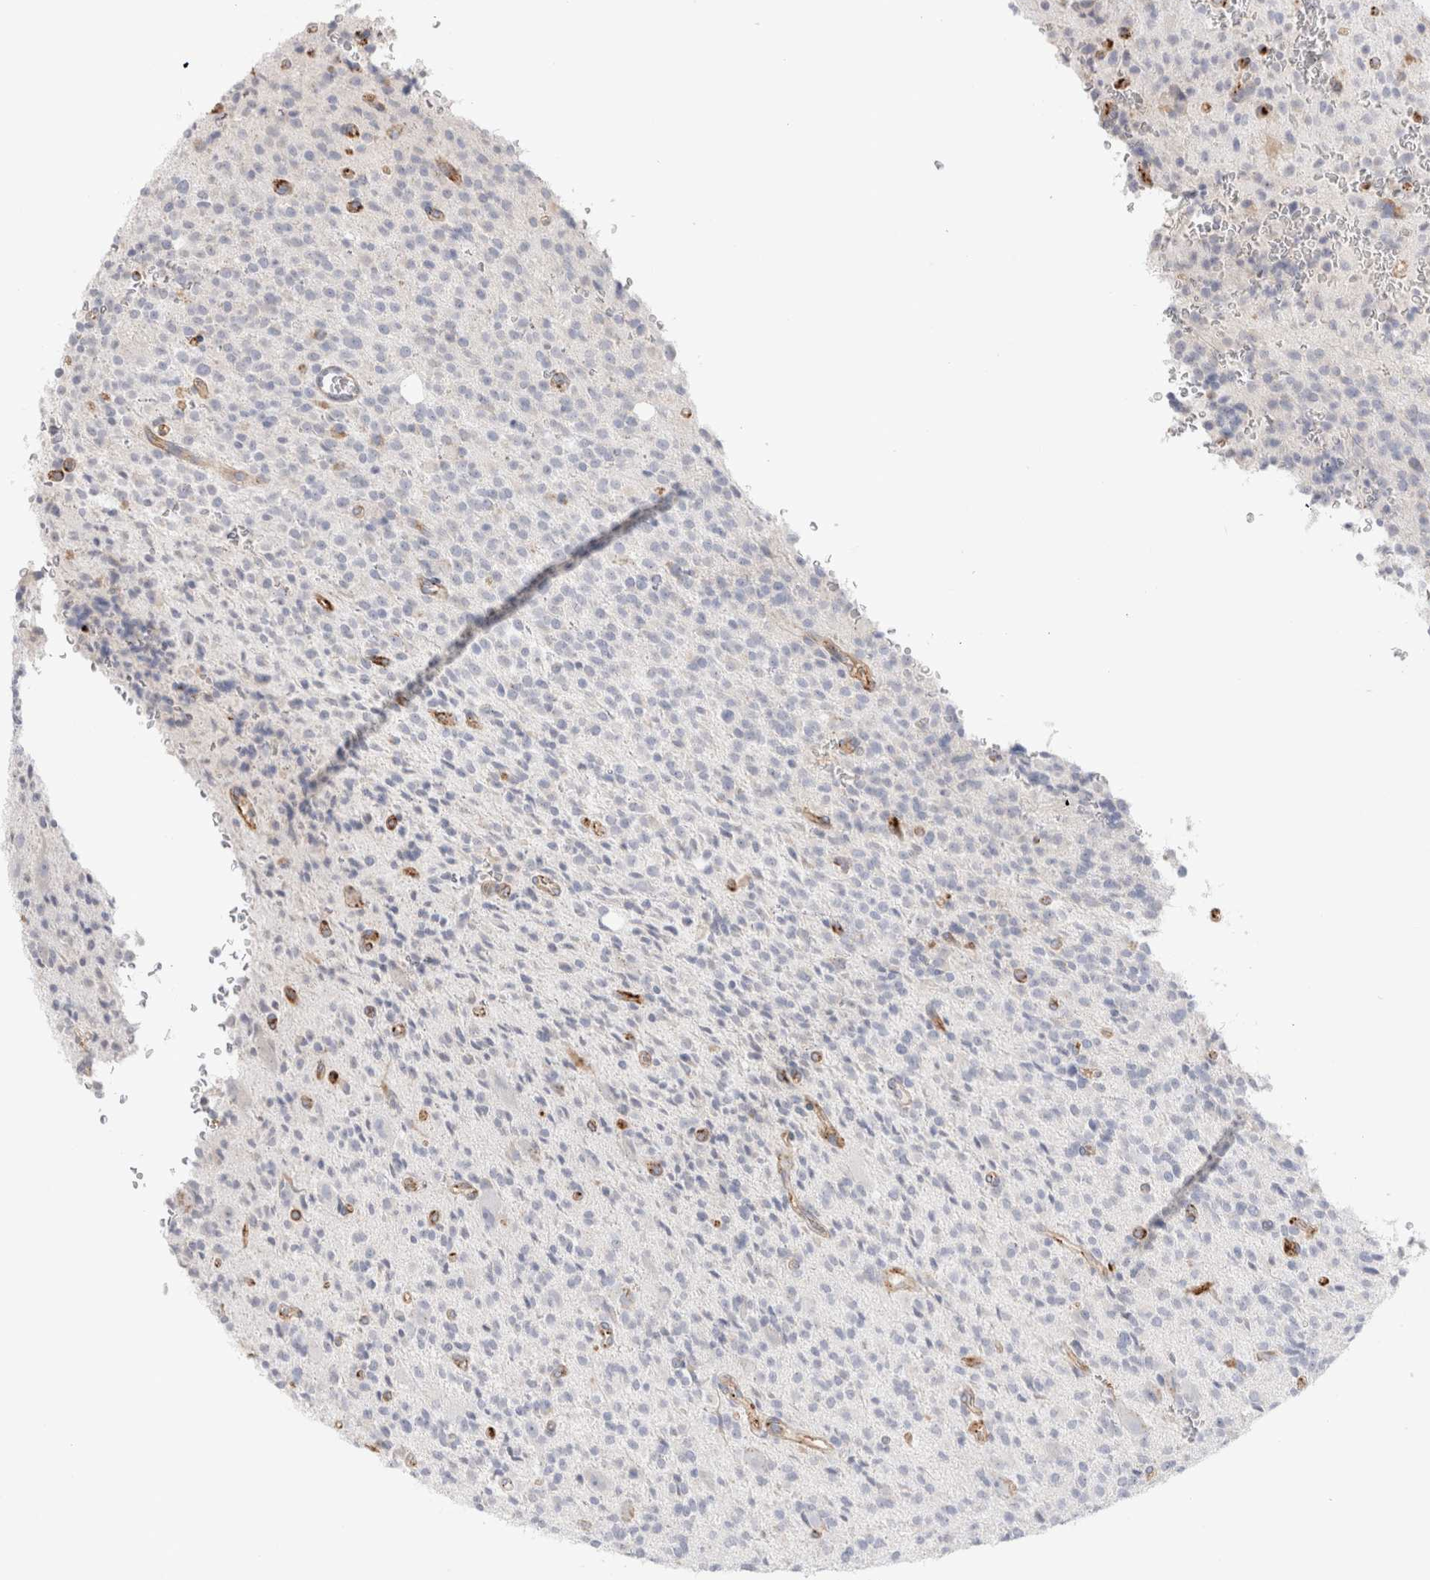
{"staining": {"intensity": "negative", "quantity": "none", "location": "none"}, "tissue": "glioma", "cell_type": "Tumor cells", "image_type": "cancer", "snomed": [{"axis": "morphology", "description": "Glioma, malignant, High grade"}, {"axis": "topography", "description": "Brain"}], "caption": "High magnification brightfield microscopy of malignant glioma (high-grade) stained with DAB (3,3'-diaminobenzidine) (brown) and counterstained with hematoxylin (blue): tumor cells show no significant positivity. (DAB (3,3'-diaminobenzidine) IHC visualized using brightfield microscopy, high magnification).", "gene": "CNPY4", "patient": {"sex": "male", "age": 34}}